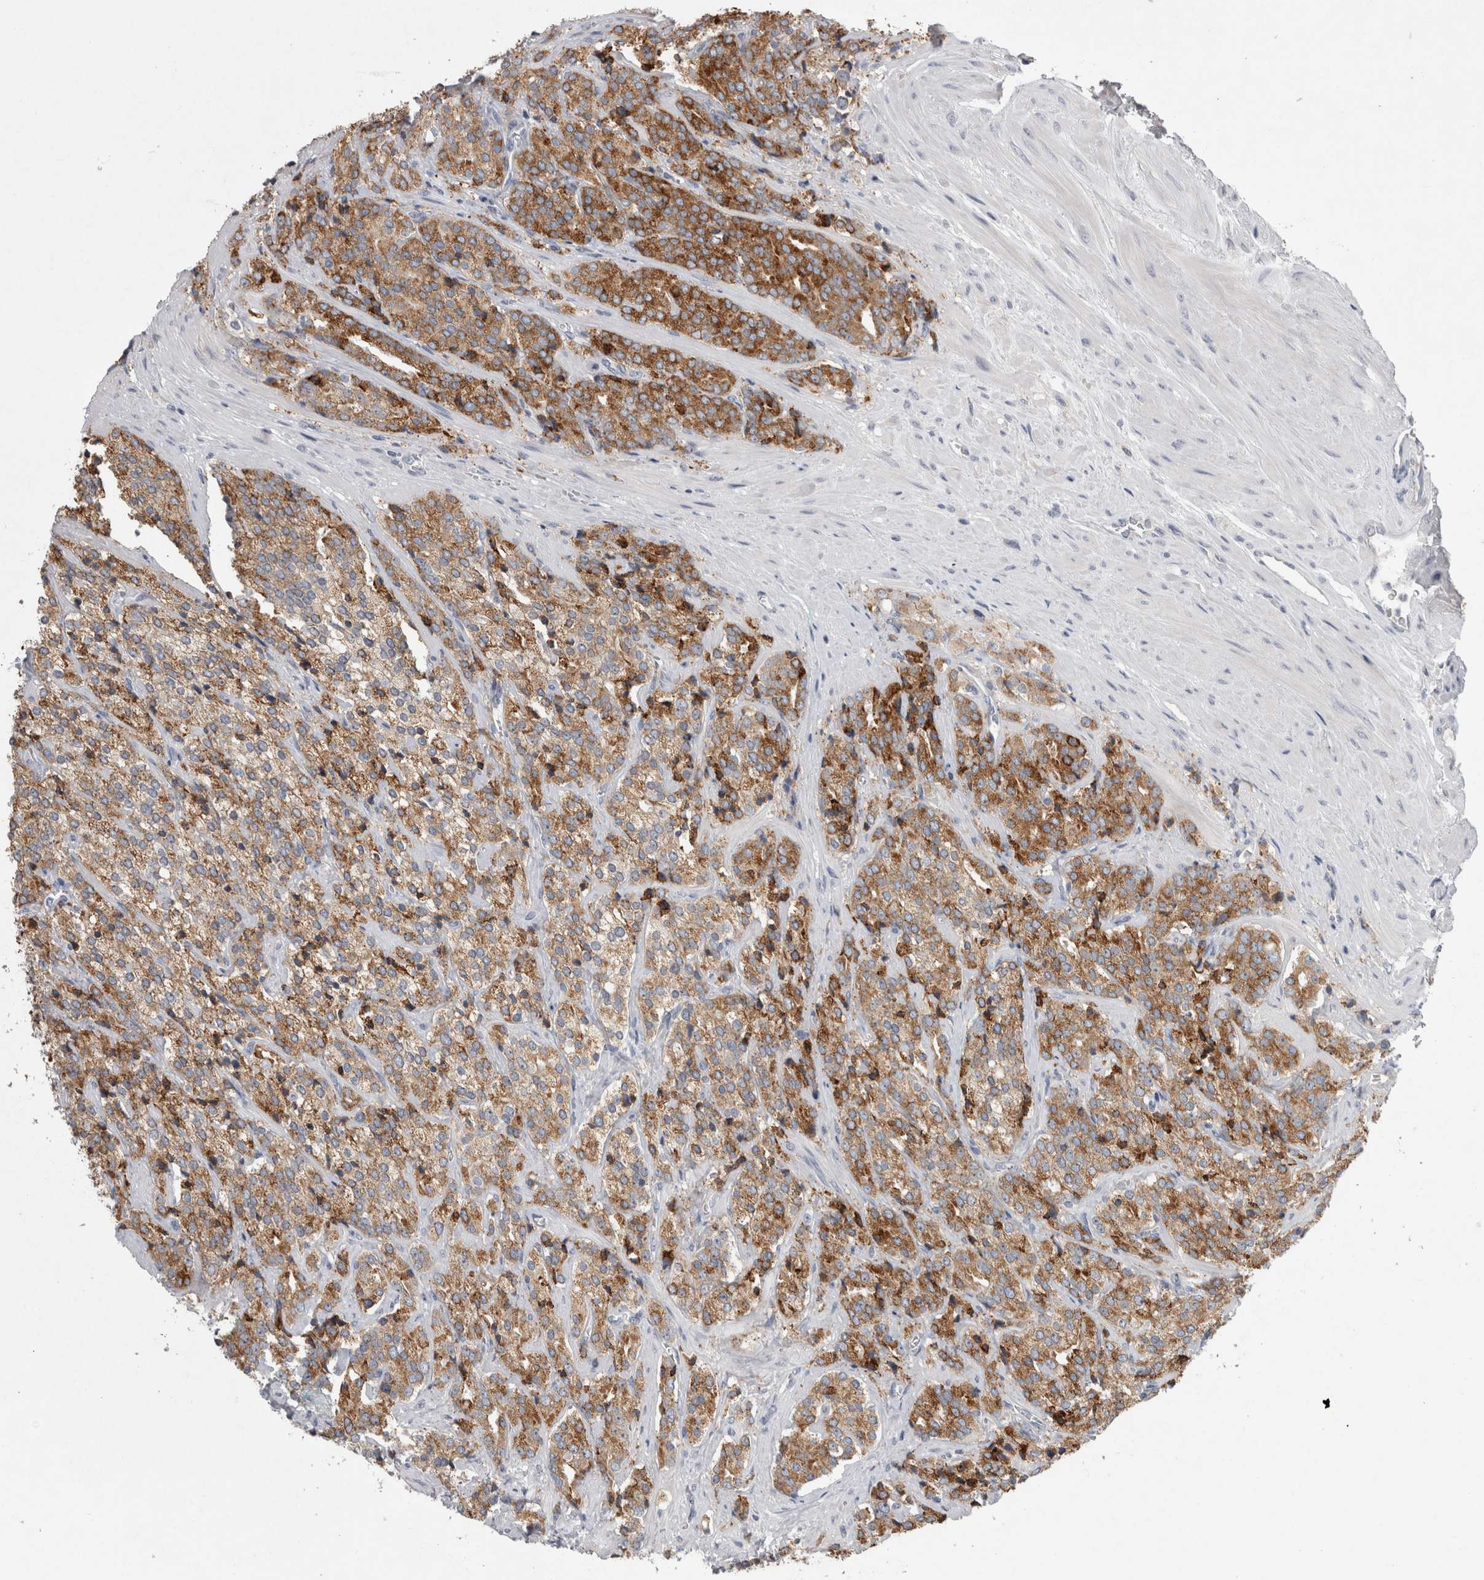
{"staining": {"intensity": "moderate", "quantity": ">75%", "location": "cytoplasmic/membranous"}, "tissue": "prostate cancer", "cell_type": "Tumor cells", "image_type": "cancer", "snomed": [{"axis": "morphology", "description": "Adenocarcinoma, High grade"}, {"axis": "topography", "description": "Prostate"}], "caption": "This photomicrograph shows prostate cancer (adenocarcinoma (high-grade)) stained with immunohistochemistry to label a protein in brown. The cytoplasmic/membranous of tumor cells show moderate positivity for the protein. Nuclei are counter-stained blue.", "gene": "LRRC40", "patient": {"sex": "male", "age": 71}}